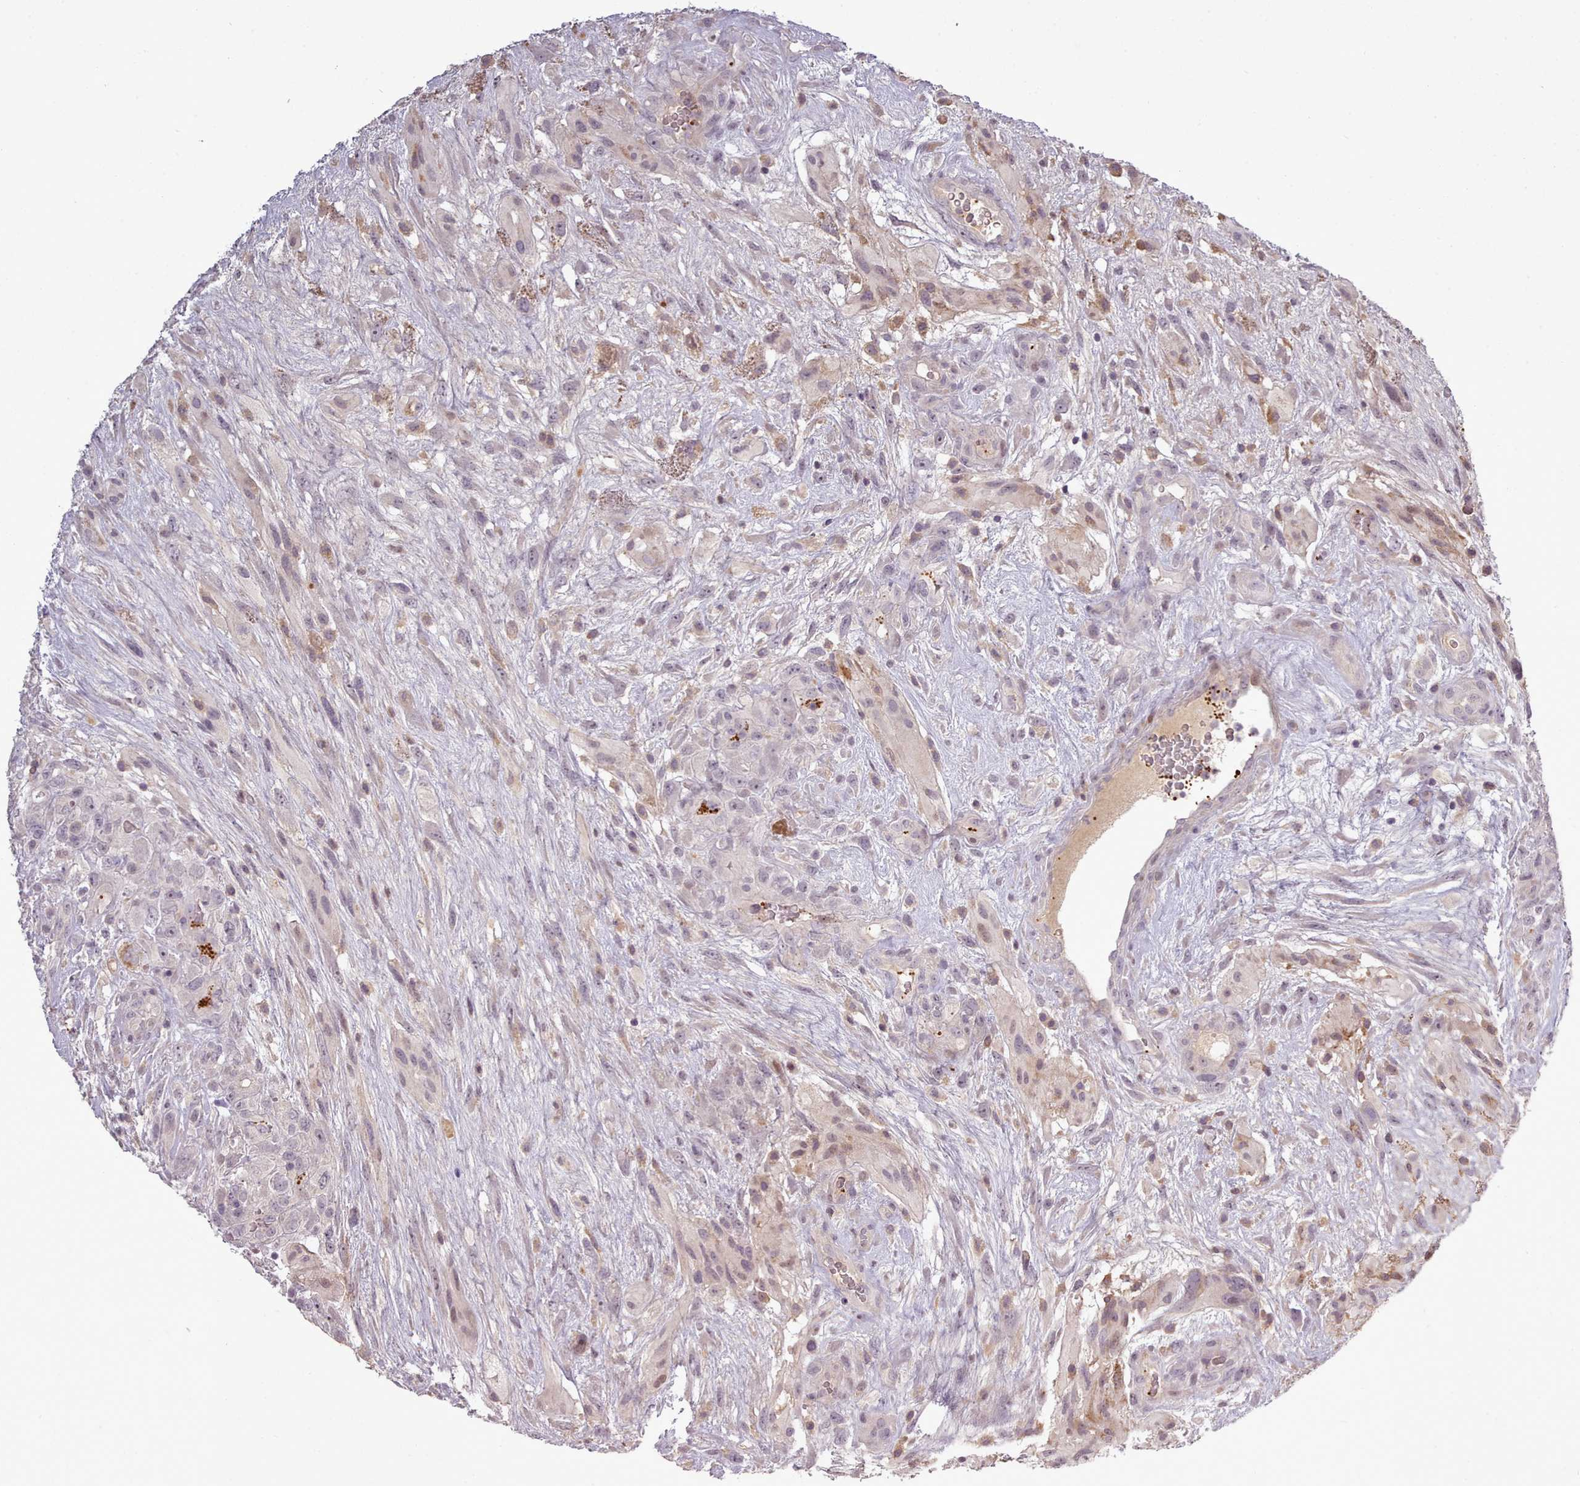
{"staining": {"intensity": "strong", "quantity": "<25%", "location": "cytoplasmic/membranous"}, "tissue": "glioma", "cell_type": "Tumor cells", "image_type": "cancer", "snomed": [{"axis": "morphology", "description": "Glioma, malignant, High grade"}, {"axis": "topography", "description": "Brain"}], "caption": "Brown immunohistochemical staining in glioma displays strong cytoplasmic/membranous expression in approximately <25% of tumor cells.", "gene": "LEFTY2", "patient": {"sex": "male", "age": 61}}